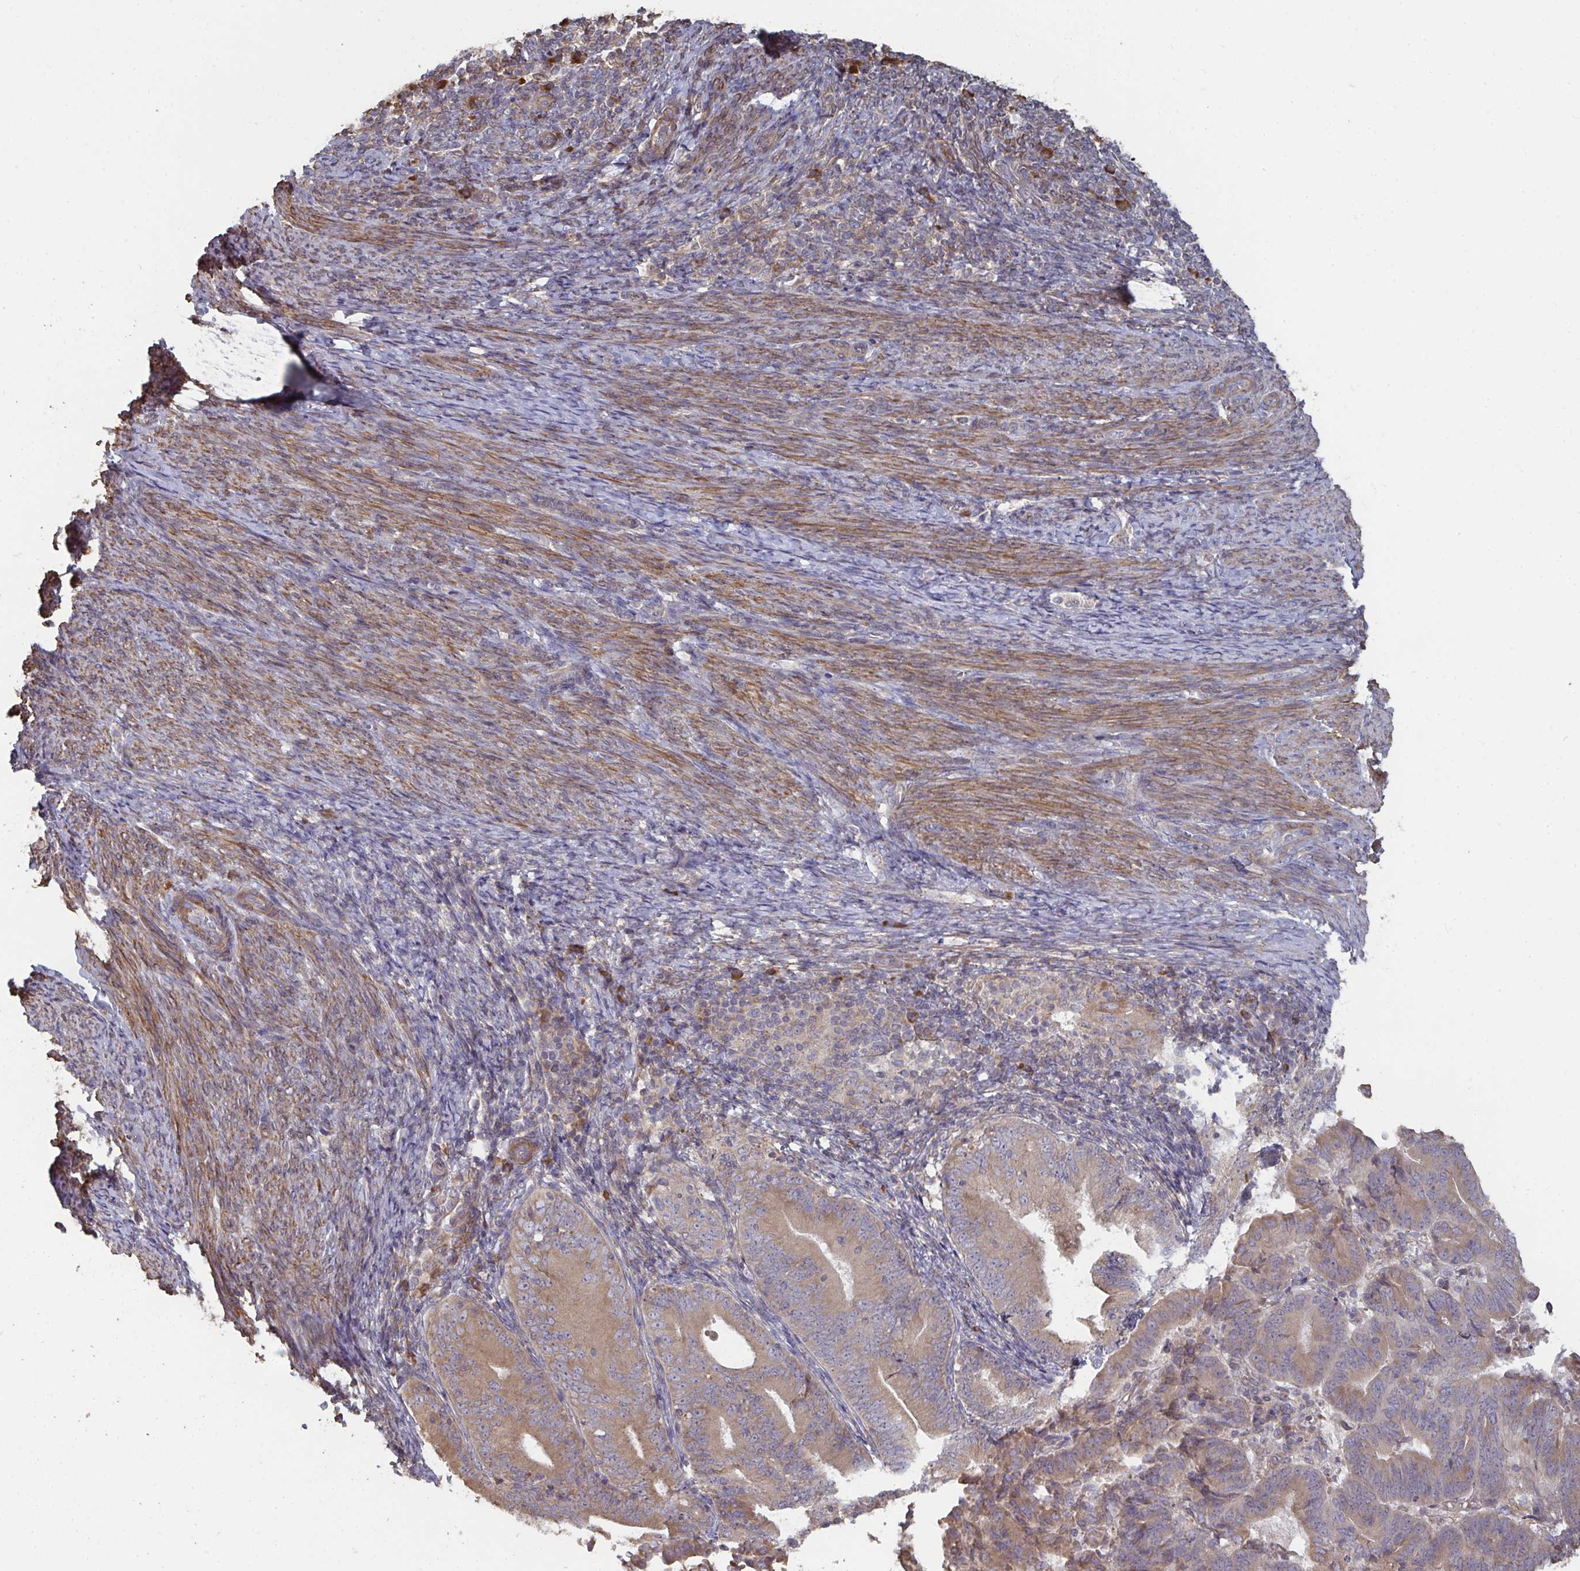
{"staining": {"intensity": "moderate", "quantity": ">75%", "location": "cytoplasmic/membranous"}, "tissue": "endometrial cancer", "cell_type": "Tumor cells", "image_type": "cancer", "snomed": [{"axis": "morphology", "description": "Adenocarcinoma, NOS"}, {"axis": "topography", "description": "Endometrium"}], "caption": "A medium amount of moderate cytoplasmic/membranous staining is present in approximately >75% of tumor cells in endometrial adenocarcinoma tissue.", "gene": "ZFYVE28", "patient": {"sex": "female", "age": 70}}